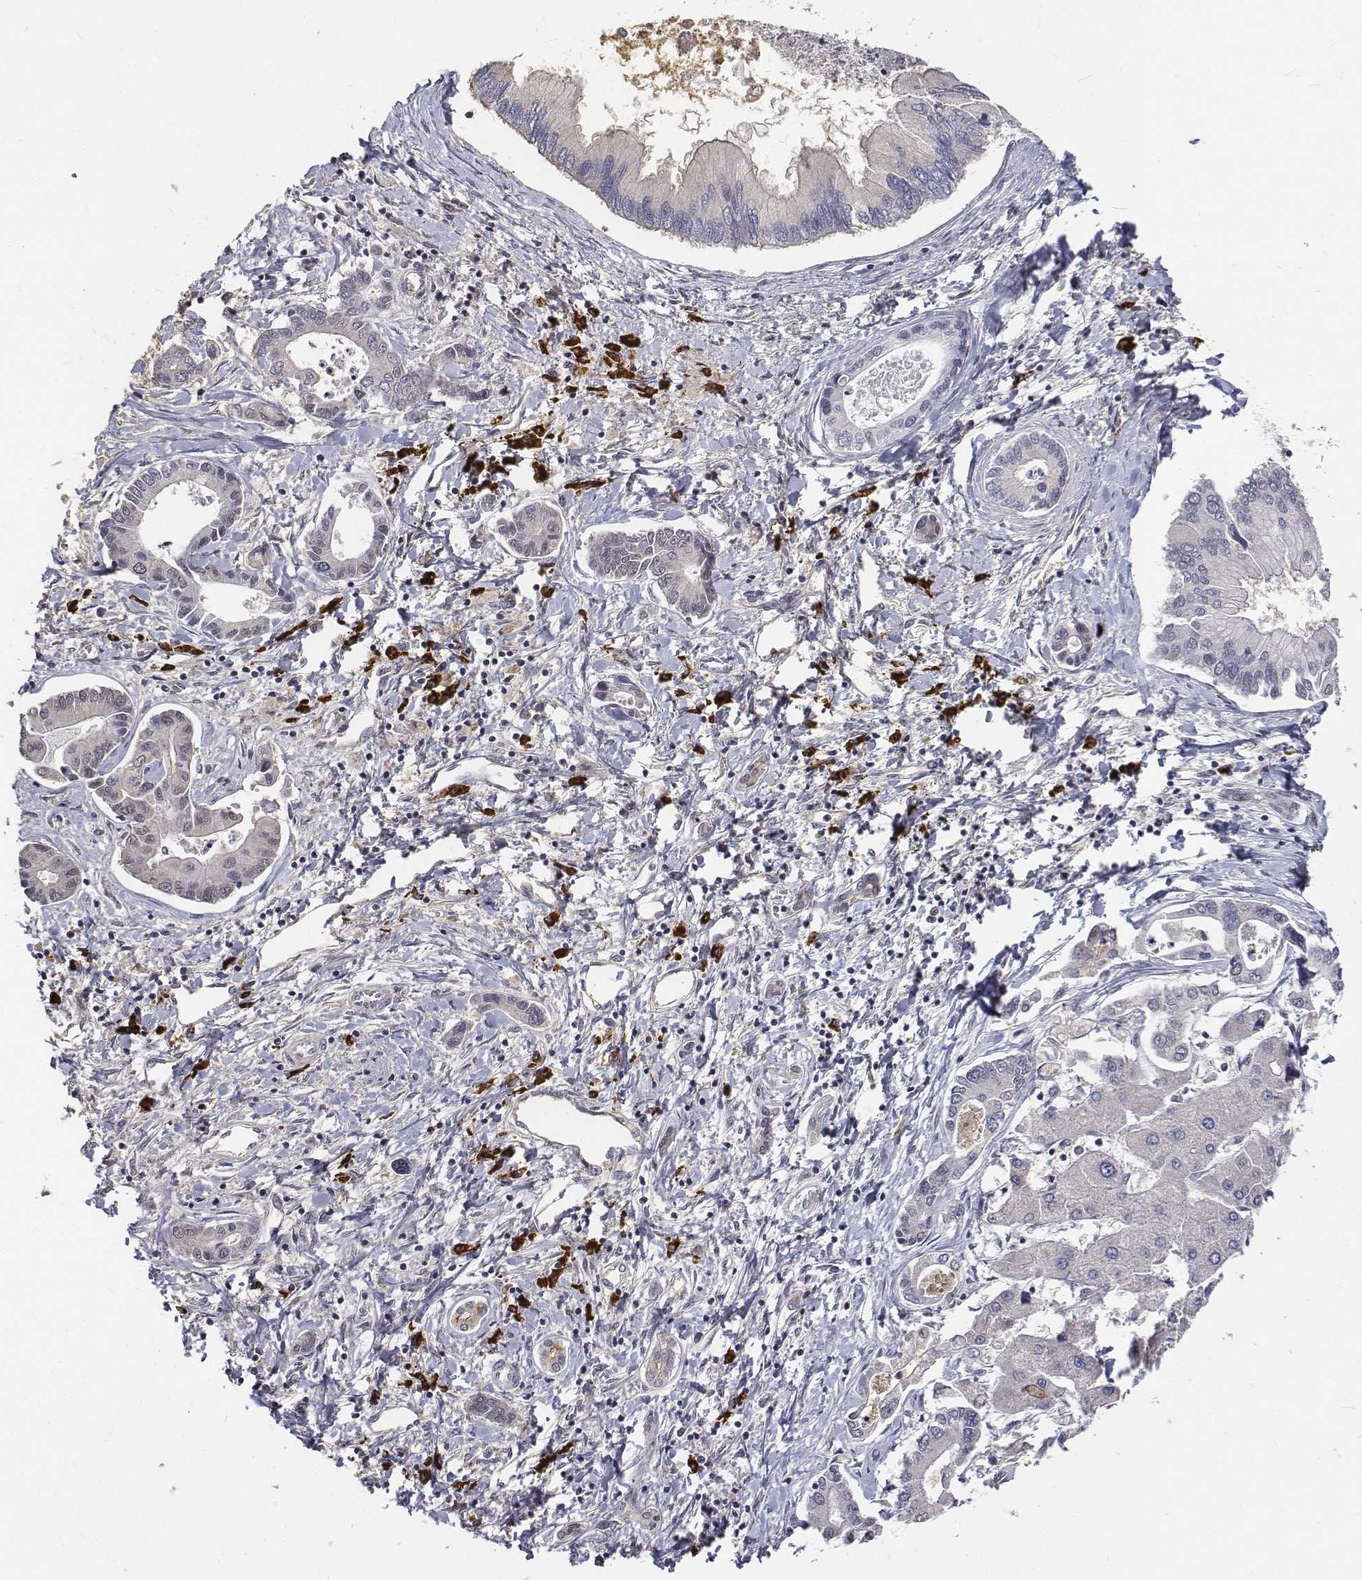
{"staining": {"intensity": "negative", "quantity": "none", "location": "none"}, "tissue": "liver cancer", "cell_type": "Tumor cells", "image_type": "cancer", "snomed": [{"axis": "morphology", "description": "Cholangiocarcinoma"}, {"axis": "topography", "description": "Liver"}], "caption": "Human liver cholangiocarcinoma stained for a protein using immunohistochemistry shows no staining in tumor cells.", "gene": "ATRX", "patient": {"sex": "male", "age": 66}}